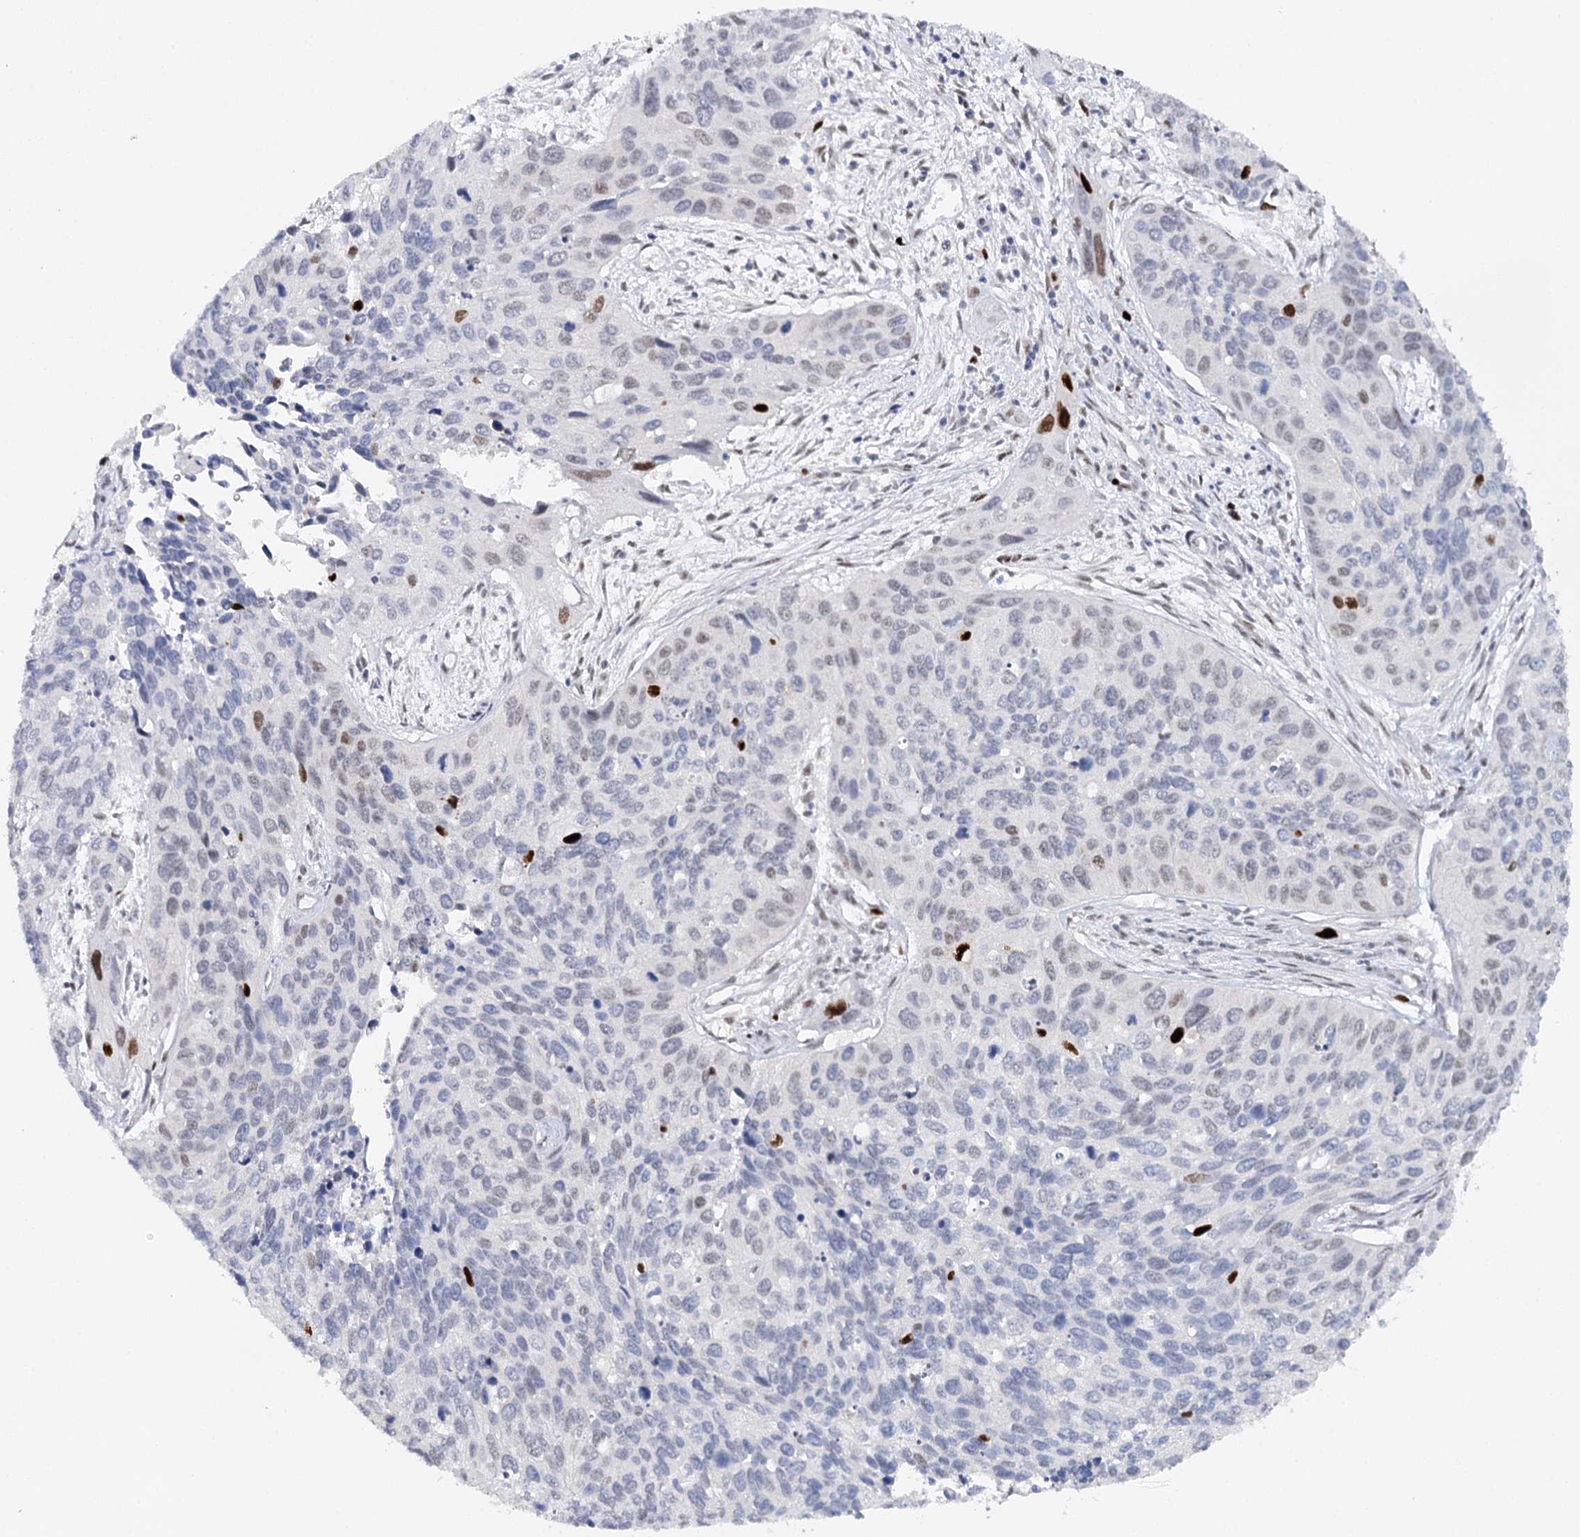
{"staining": {"intensity": "moderate", "quantity": "<25%", "location": "nuclear"}, "tissue": "cervical cancer", "cell_type": "Tumor cells", "image_type": "cancer", "snomed": [{"axis": "morphology", "description": "Squamous cell carcinoma, NOS"}, {"axis": "topography", "description": "Cervix"}], "caption": "Immunohistochemical staining of human cervical cancer (squamous cell carcinoma) exhibits low levels of moderate nuclear staining in about <25% of tumor cells.", "gene": "TP53", "patient": {"sex": "female", "age": 55}}